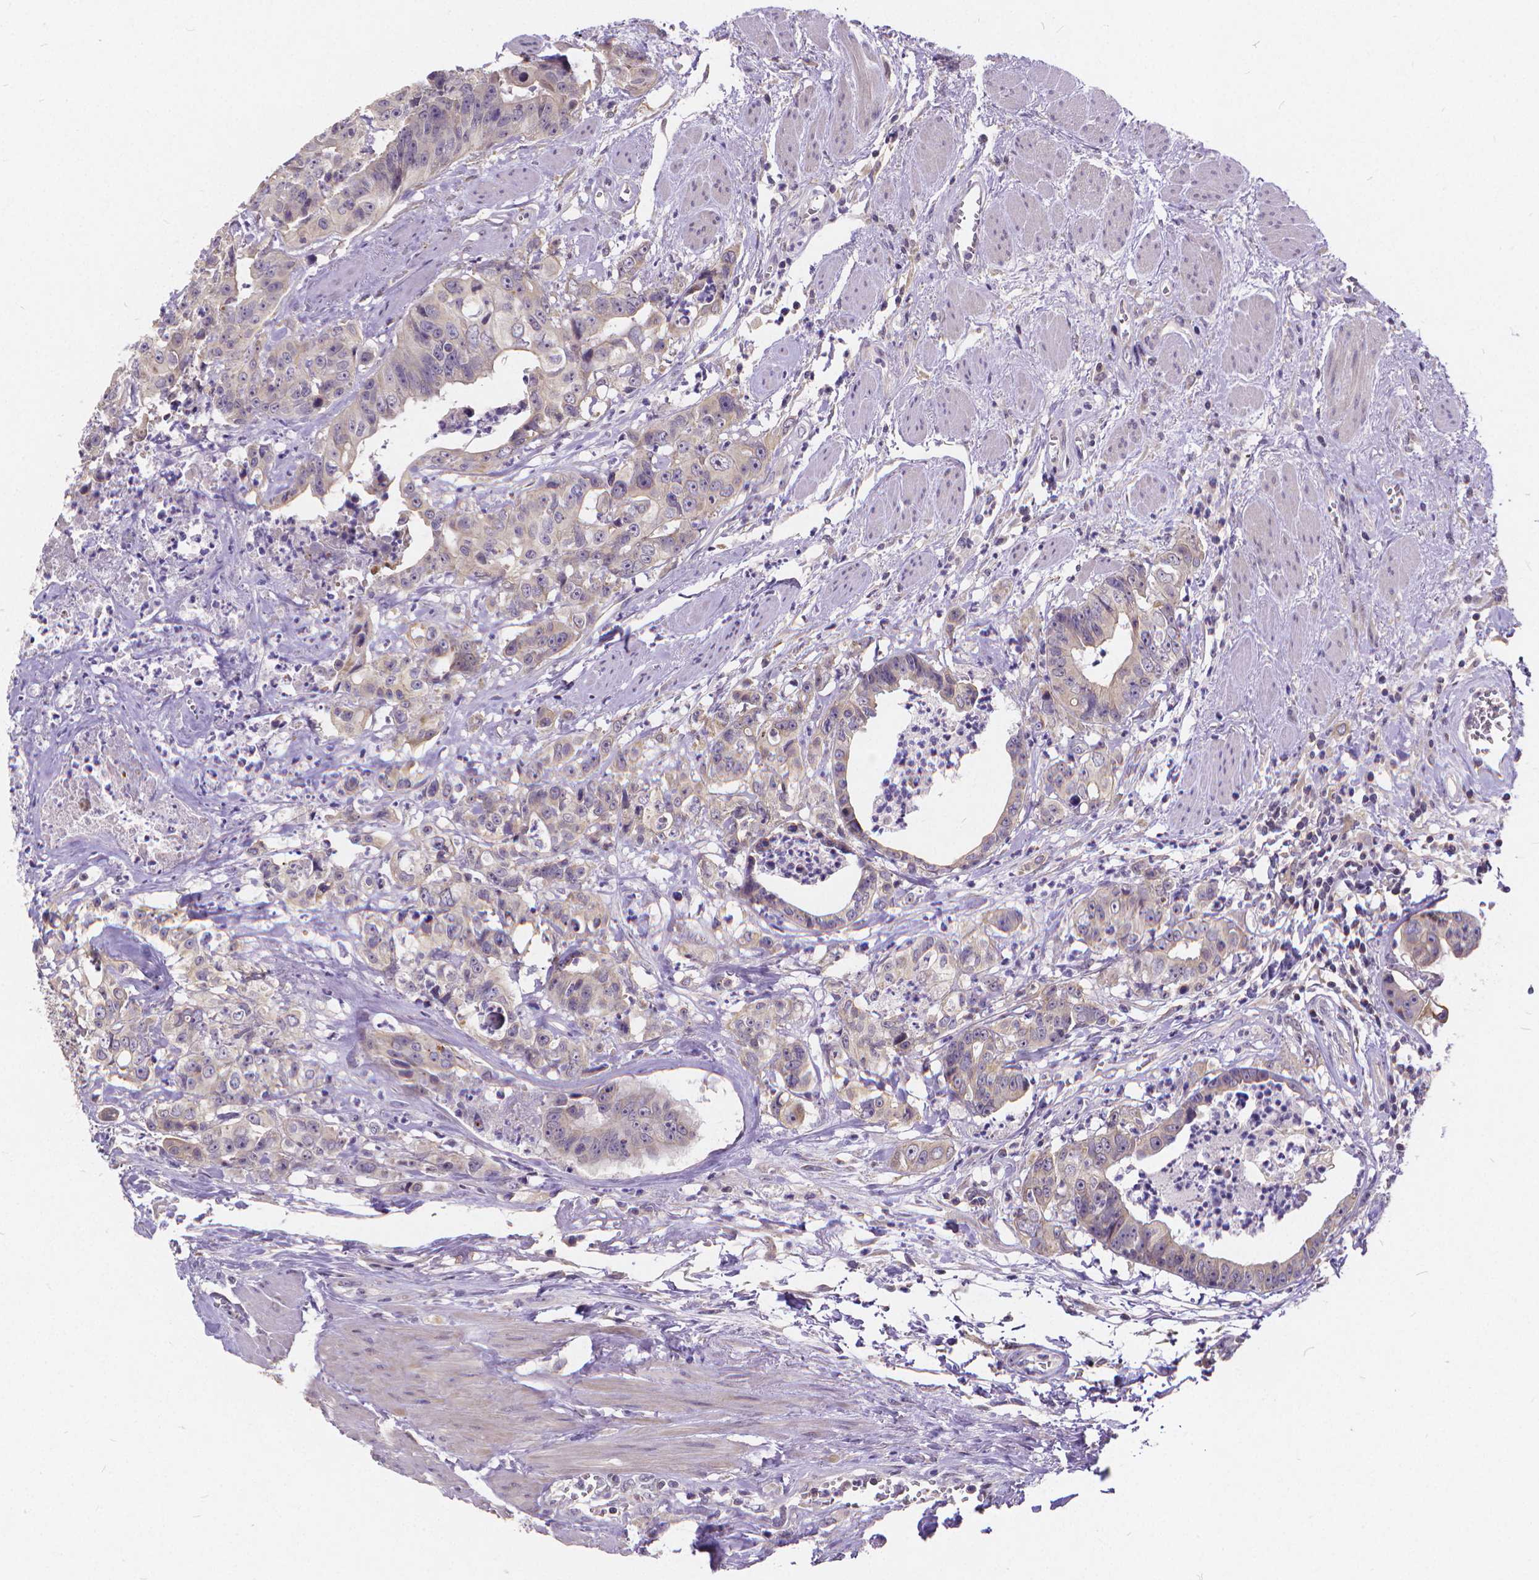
{"staining": {"intensity": "negative", "quantity": "none", "location": "none"}, "tissue": "colorectal cancer", "cell_type": "Tumor cells", "image_type": "cancer", "snomed": [{"axis": "morphology", "description": "Adenocarcinoma, NOS"}, {"axis": "topography", "description": "Rectum"}], "caption": "Histopathology image shows no significant protein positivity in tumor cells of colorectal cancer. (Brightfield microscopy of DAB (3,3'-diaminobenzidine) immunohistochemistry (IHC) at high magnification).", "gene": "GLRB", "patient": {"sex": "female", "age": 62}}